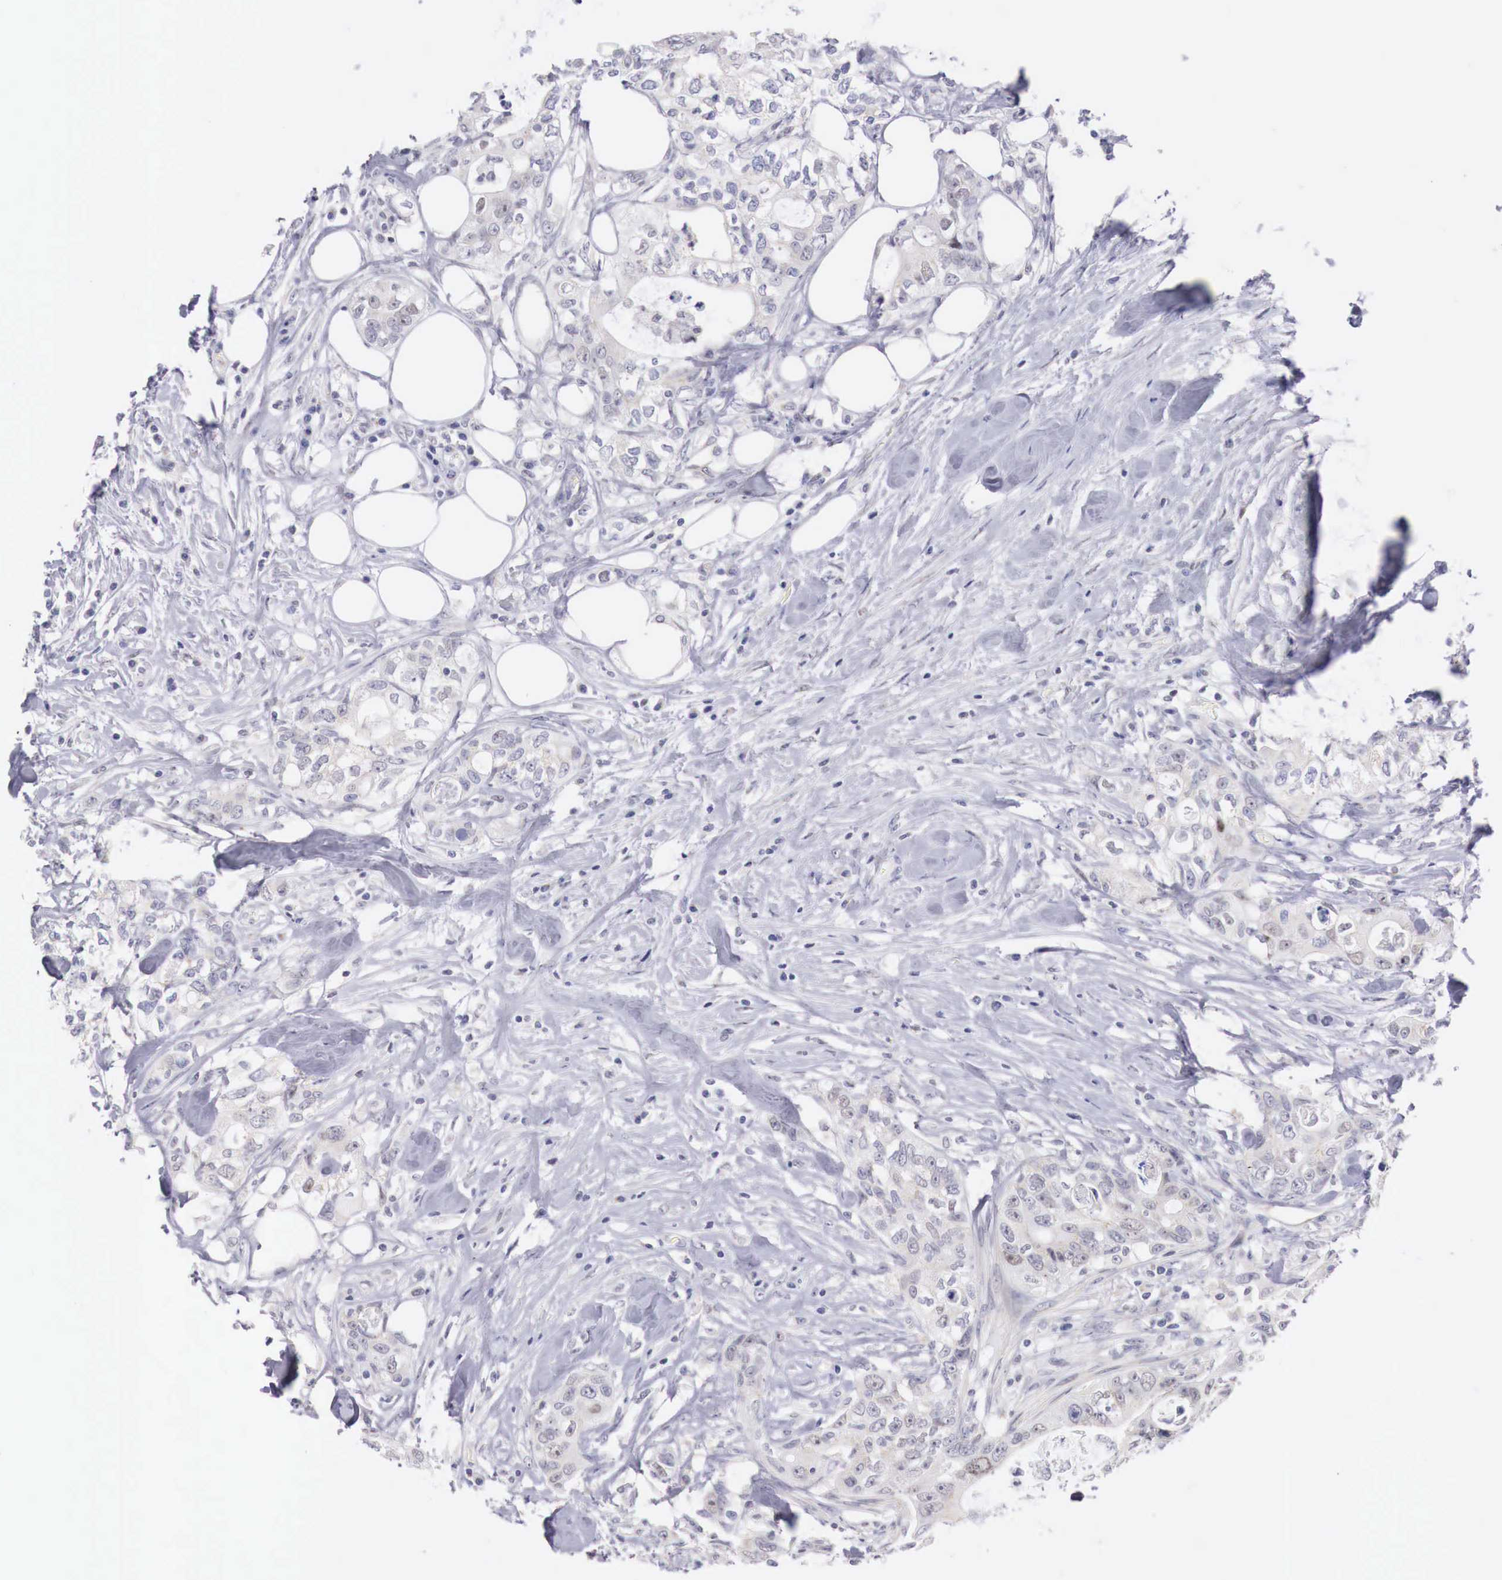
{"staining": {"intensity": "negative", "quantity": "none", "location": "none"}, "tissue": "colorectal cancer", "cell_type": "Tumor cells", "image_type": "cancer", "snomed": [{"axis": "morphology", "description": "Adenocarcinoma, NOS"}, {"axis": "topography", "description": "Rectum"}], "caption": "Micrograph shows no significant protein expression in tumor cells of colorectal cancer. (DAB IHC visualized using brightfield microscopy, high magnification).", "gene": "TRIM13", "patient": {"sex": "female", "age": 57}}